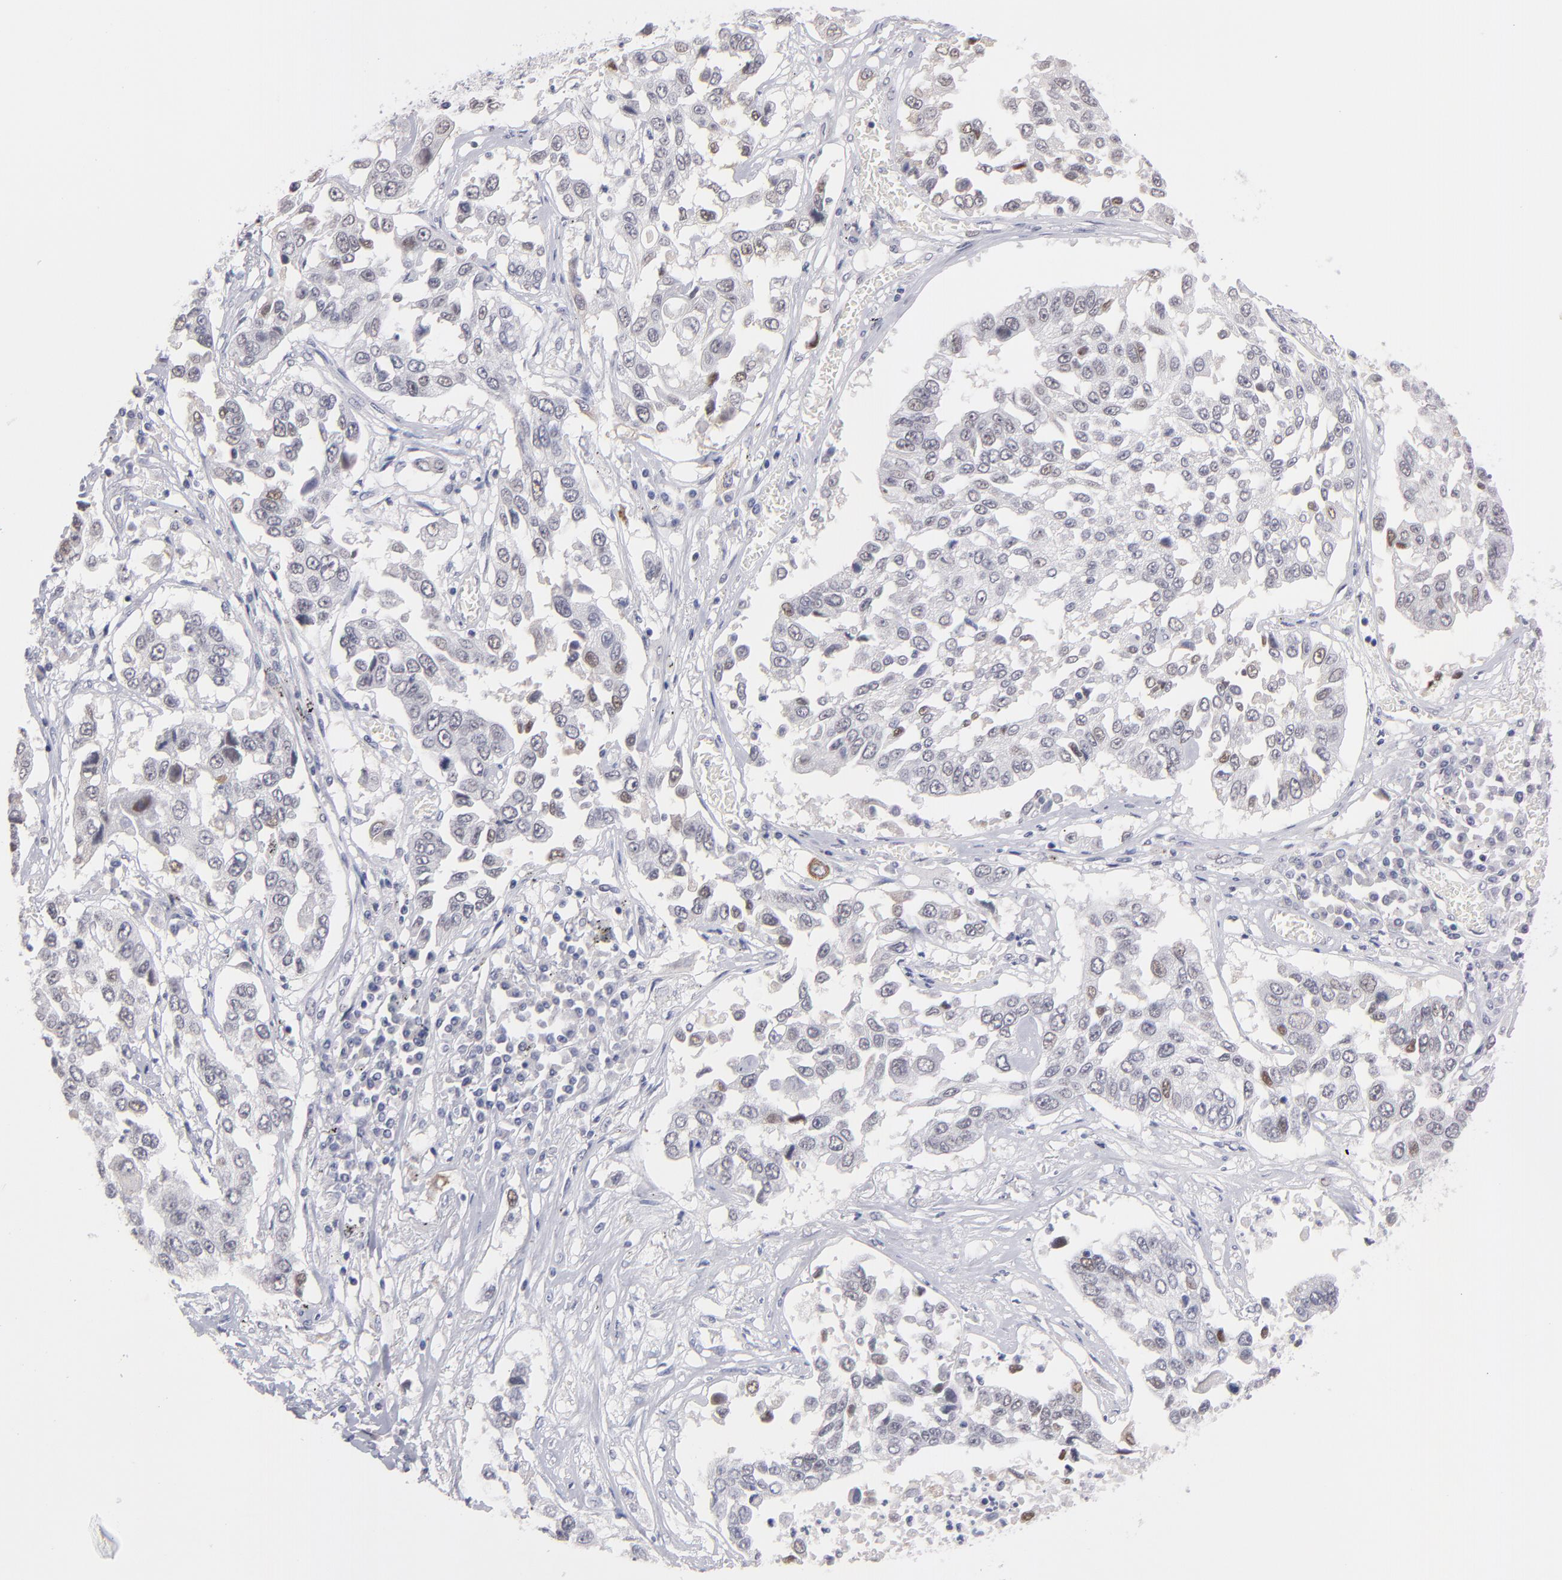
{"staining": {"intensity": "moderate", "quantity": "<25%", "location": "nuclear"}, "tissue": "lung cancer", "cell_type": "Tumor cells", "image_type": "cancer", "snomed": [{"axis": "morphology", "description": "Squamous cell carcinoma, NOS"}, {"axis": "topography", "description": "Lung"}], "caption": "Protein analysis of lung cancer (squamous cell carcinoma) tissue displays moderate nuclear expression in about <25% of tumor cells.", "gene": "TEX11", "patient": {"sex": "male", "age": 71}}